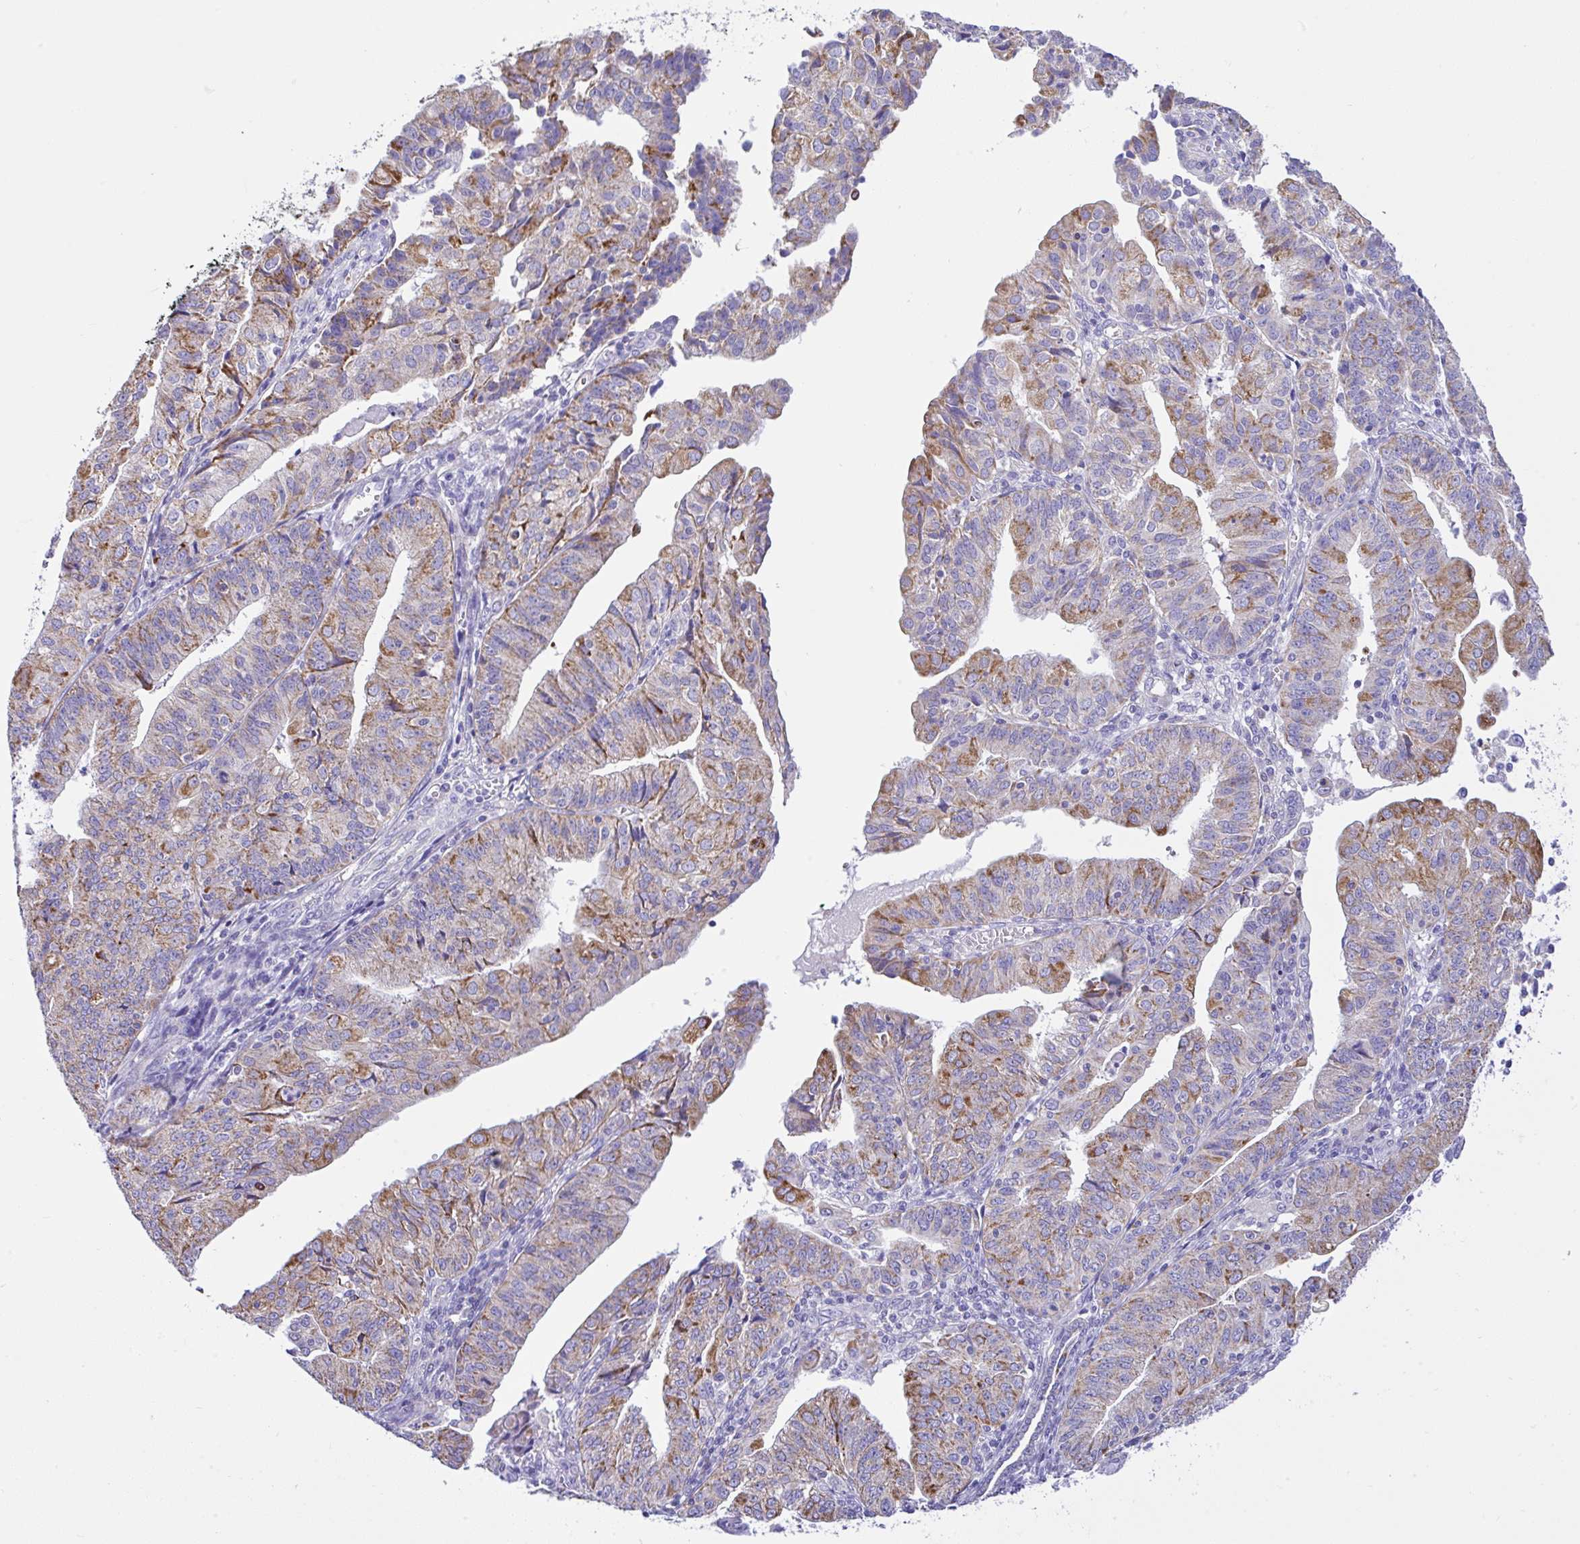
{"staining": {"intensity": "moderate", "quantity": "25%-75%", "location": "cytoplasmic/membranous"}, "tissue": "endometrial cancer", "cell_type": "Tumor cells", "image_type": "cancer", "snomed": [{"axis": "morphology", "description": "Adenocarcinoma, NOS"}, {"axis": "topography", "description": "Endometrium"}], "caption": "Immunohistochemical staining of adenocarcinoma (endometrial) demonstrates moderate cytoplasmic/membranous protein positivity in approximately 25%-75% of tumor cells. The protein is shown in brown color, while the nuclei are stained blue.", "gene": "SLC13A1", "patient": {"sex": "female", "age": 56}}